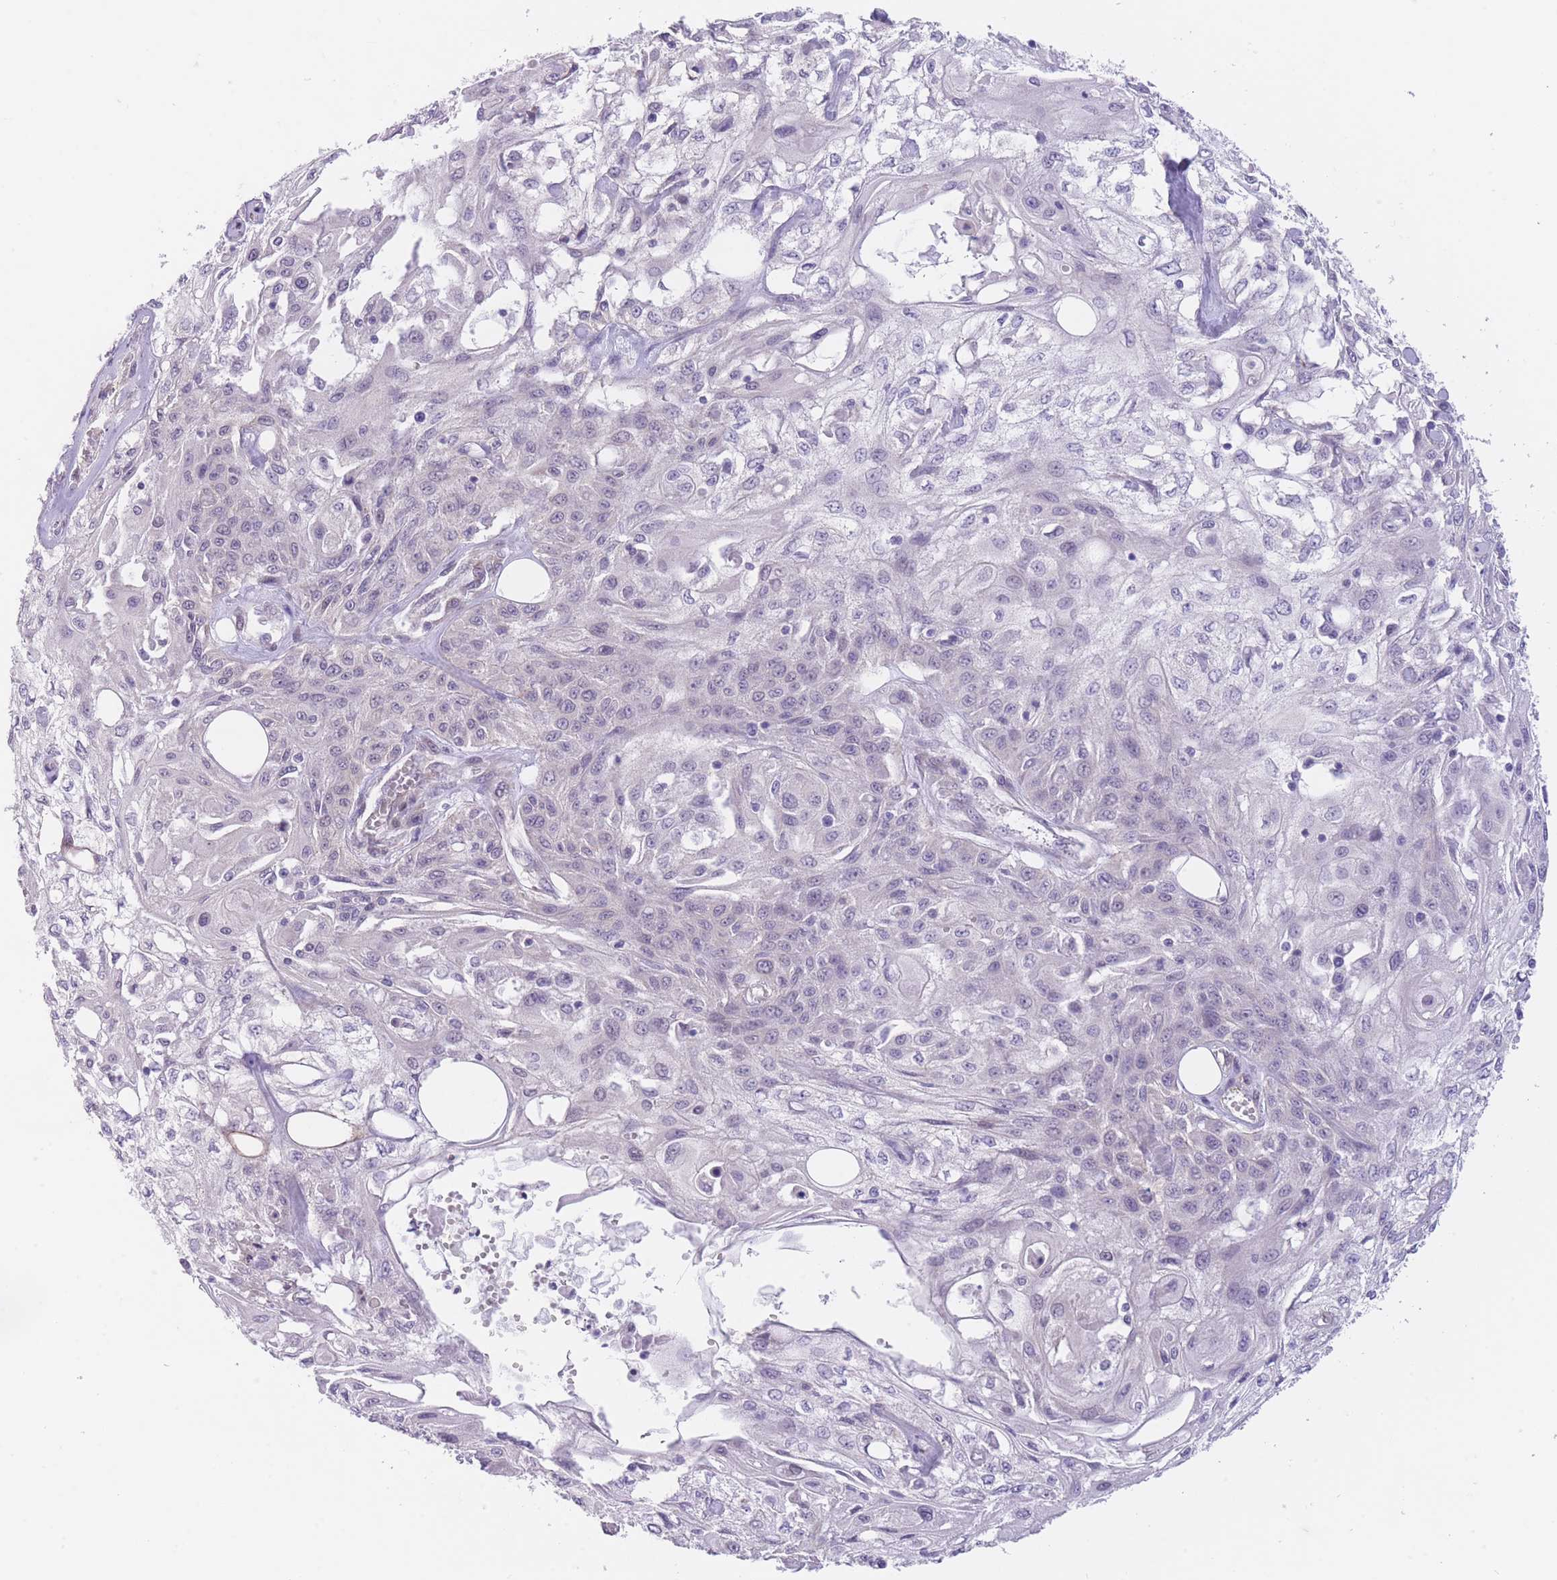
{"staining": {"intensity": "negative", "quantity": "none", "location": "none"}, "tissue": "skin cancer", "cell_type": "Tumor cells", "image_type": "cancer", "snomed": [{"axis": "morphology", "description": "Squamous cell carcinoma, NOS"}, {"axis": "morphology", "description": "Squamous cell carcinoma, metastatic, NOS"}, {"axis": "topography", "description": "Skin"}, {"axis": "topography", "description": "Lymph node"}], "caption": "Protein analysis of skin squamous cell carcinoma displays no significant expression in tumor cells.", "gene": "QTRT1", "patient": {"sex": "male", "age": 75}}